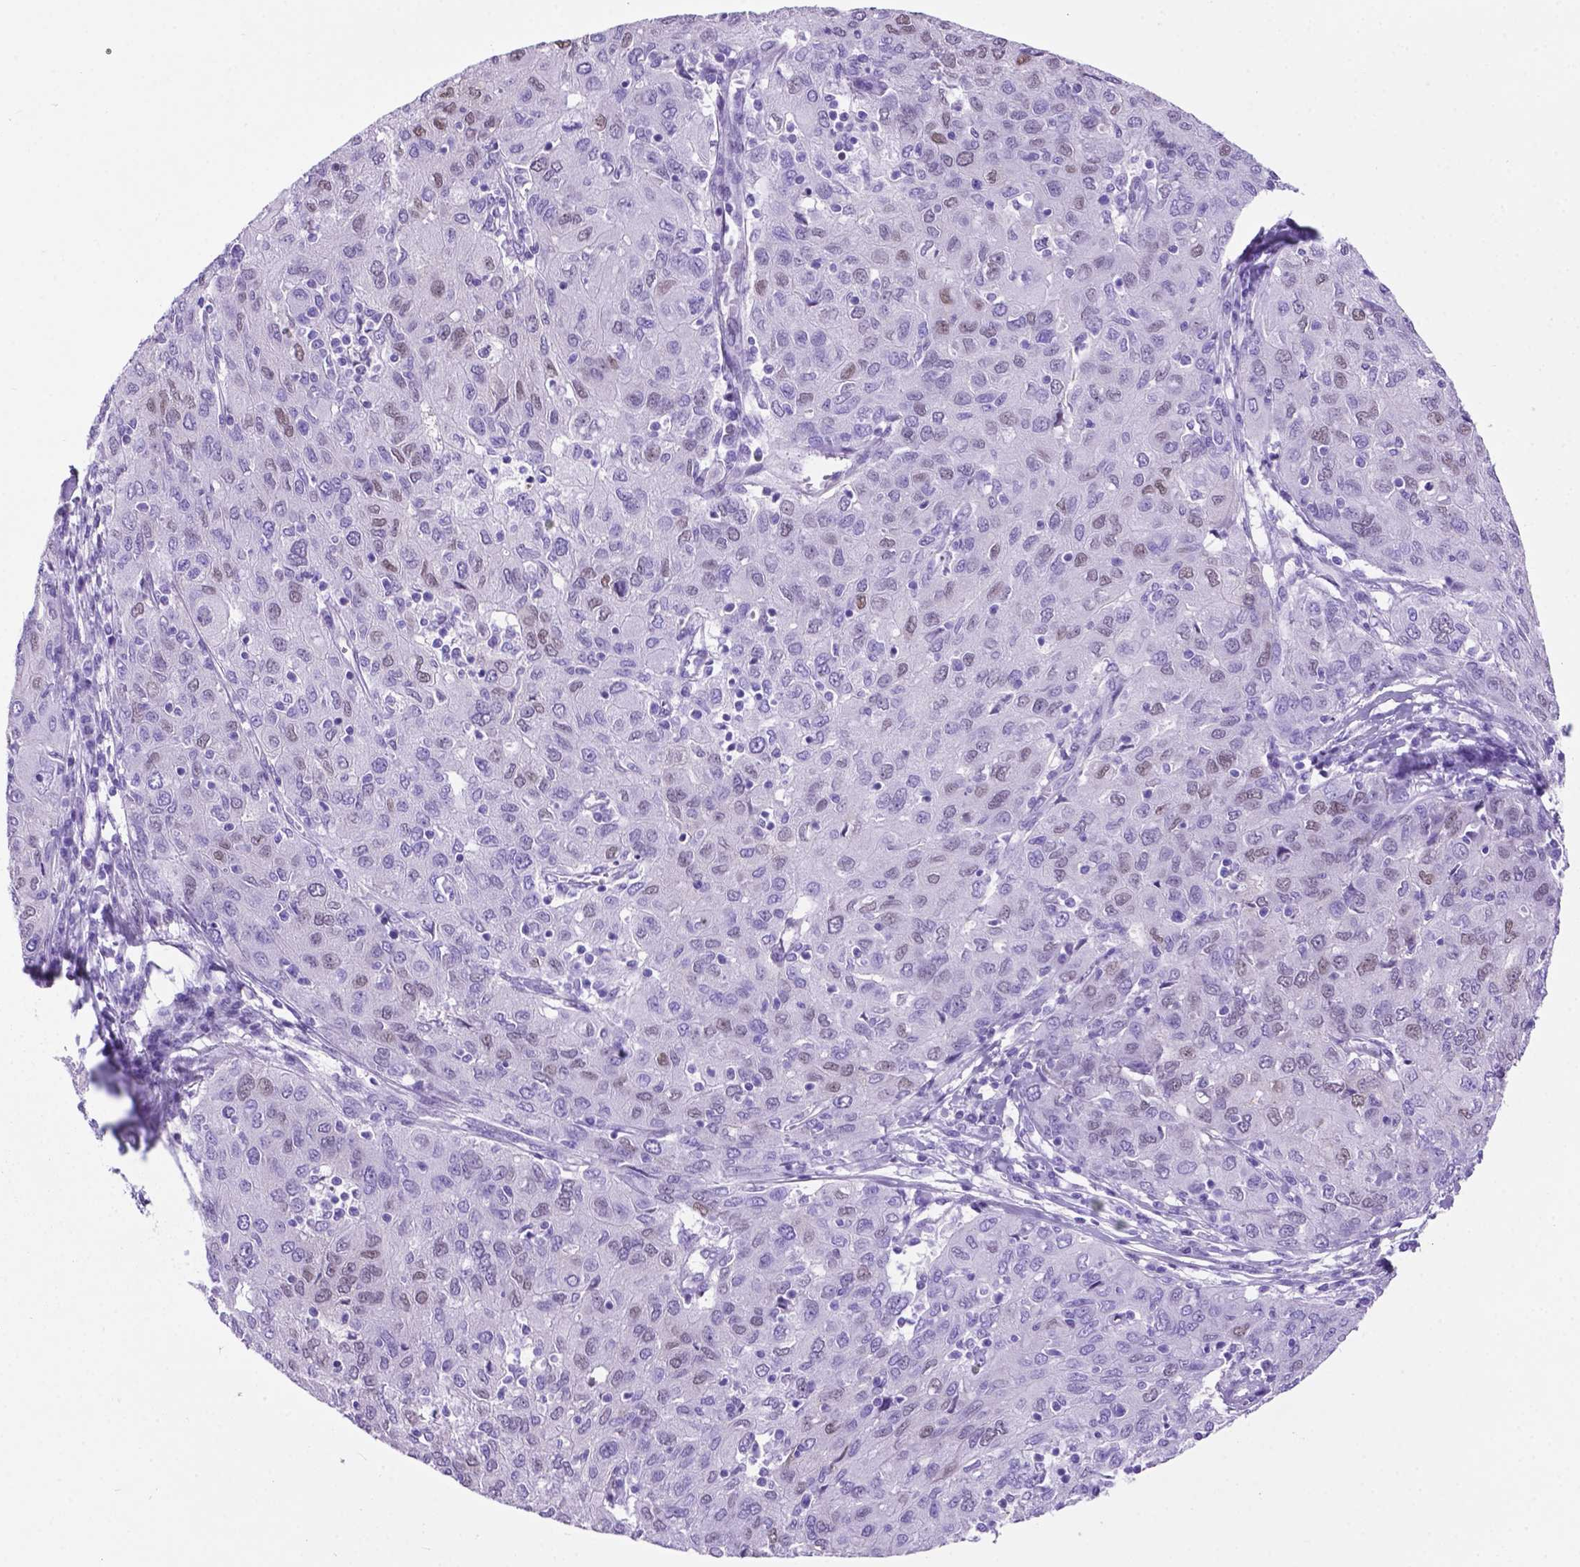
{"staining": {"intensity": "moderate", "quantity": "<25%", "location": "nuclear"}, "tissue": "ovarian cancer", "cell_type": "Tumor cells", "image_type": "cancer", "snomed": [{"axis": "morphology", "description": "Carcinoma, endometroid"}, {"axis": "topography", "description": "Ovary"}], "caption": "Ovarian cancer (endometroid carcinoma) tissue reveals moderate nuclear expression in approximately <25% of tumor cells", "gene": "C17orf107", "patient": {"sex": "female", "age": 50}}